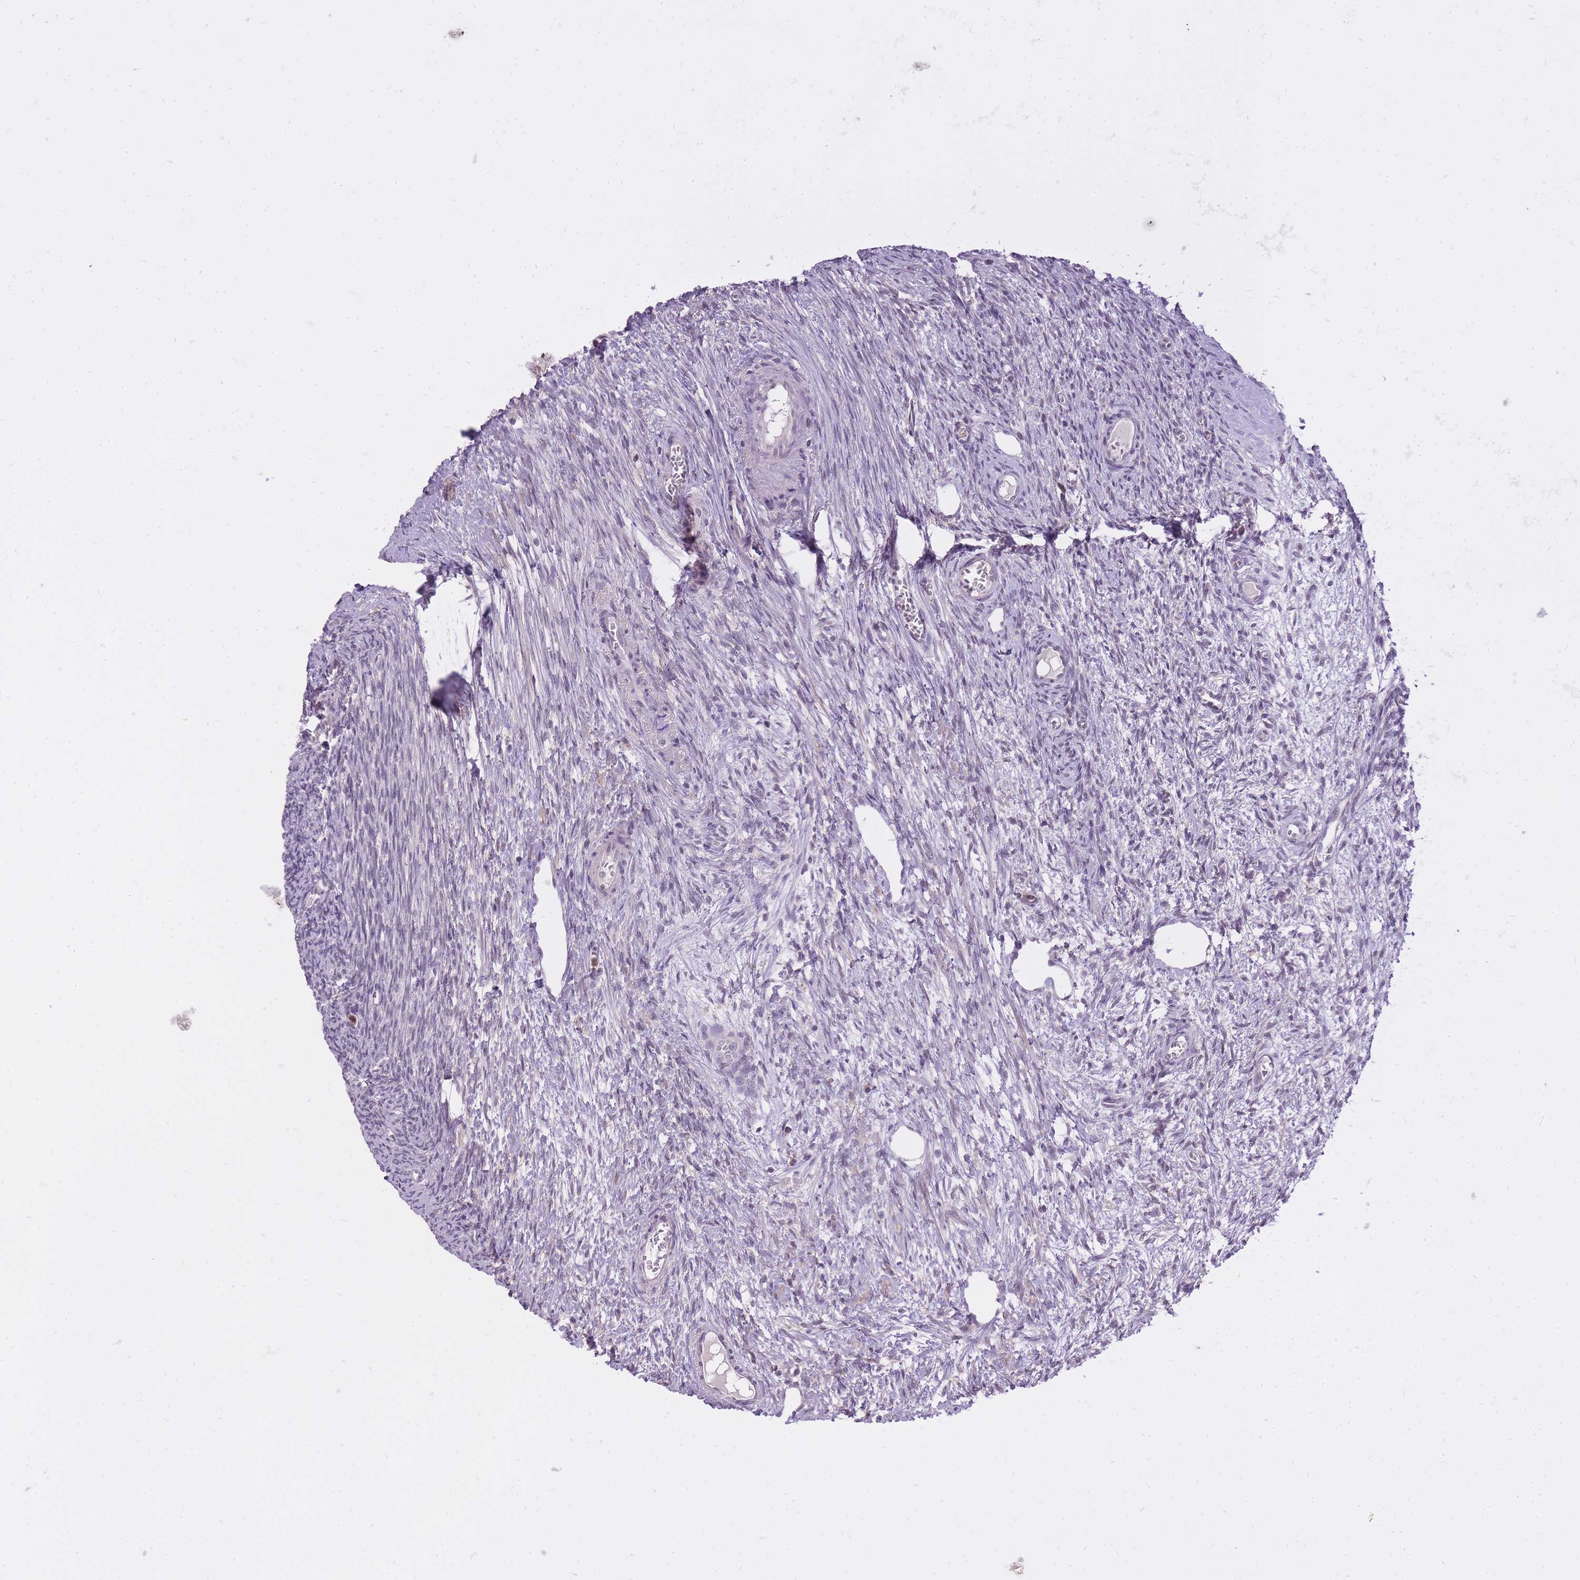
{"staining": {"intensity": "negative", "quantity": "none", "location": "none"}, "tissue": "ovary", "cell_type": "Follicle cells", "image_type": "normal", "snomed": [{"axis": "morphology", "description": "Normal tissue, NOS"}, {"axis": "topography", "description": "Ovary"}], "caption": "Follicle cells show no significant protein staining in unremarkable ovary.", "gene": "TIGD1", "patient": {"sex": "female", "age": 44}}